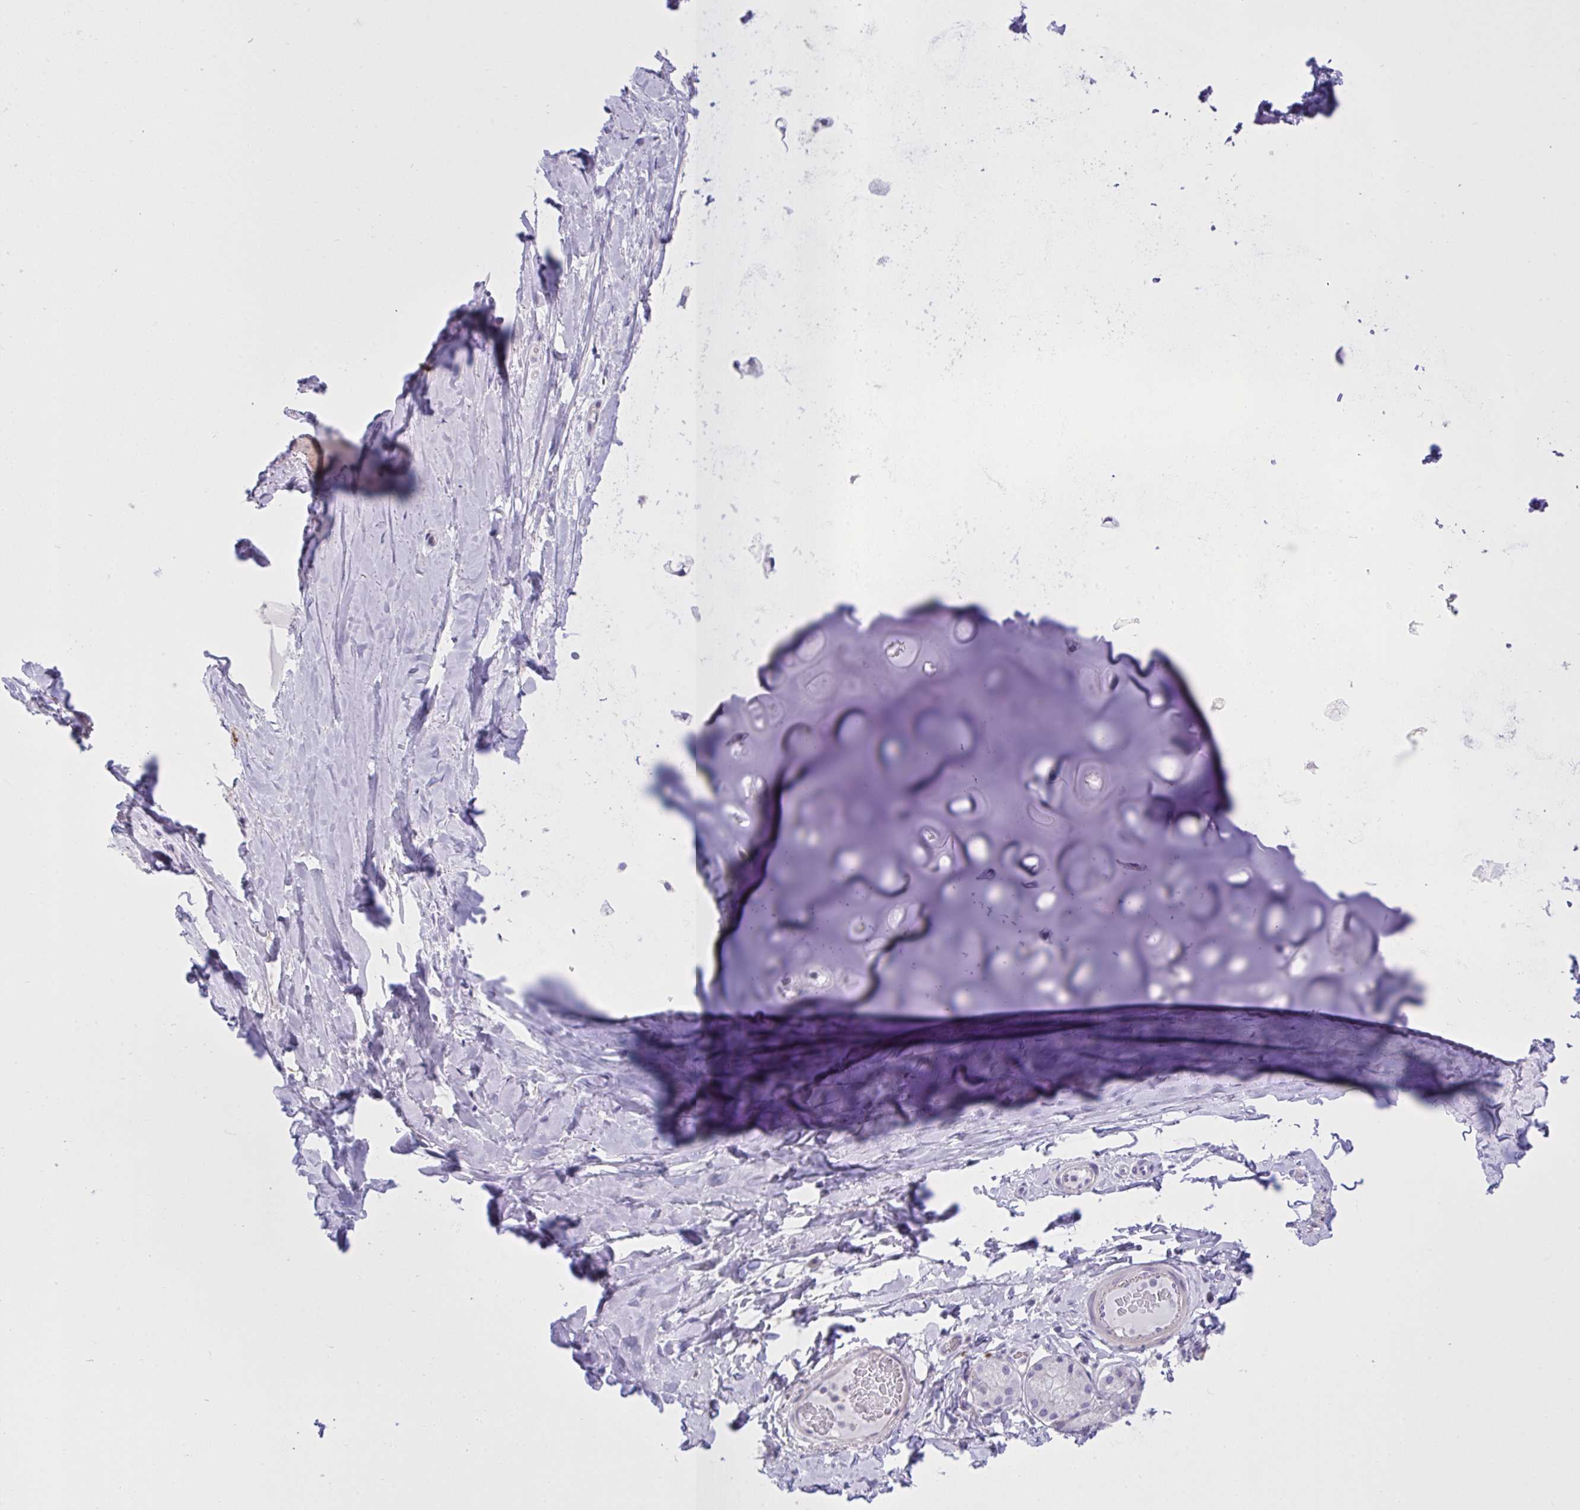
{"staining": {"intensity": "negative", "quantity": "none", "location": "none"}, "tissue": "adipose tissue", "cell_type": "Adipocytes", "image_type": "normal", "snomed": [{"axis": "morphology", "description": "Normal tissue, NOS"}, {"axis": "topography", "description": "Cartilage tissue"}, {"axis": "topography", "description": "Bronchus"}], "caption": "Micrograph shows no protein staining in adipocytes of normal adipose tissue.", "gene": "SPAG1", "patient": {"sex": "male", "age": 64}}